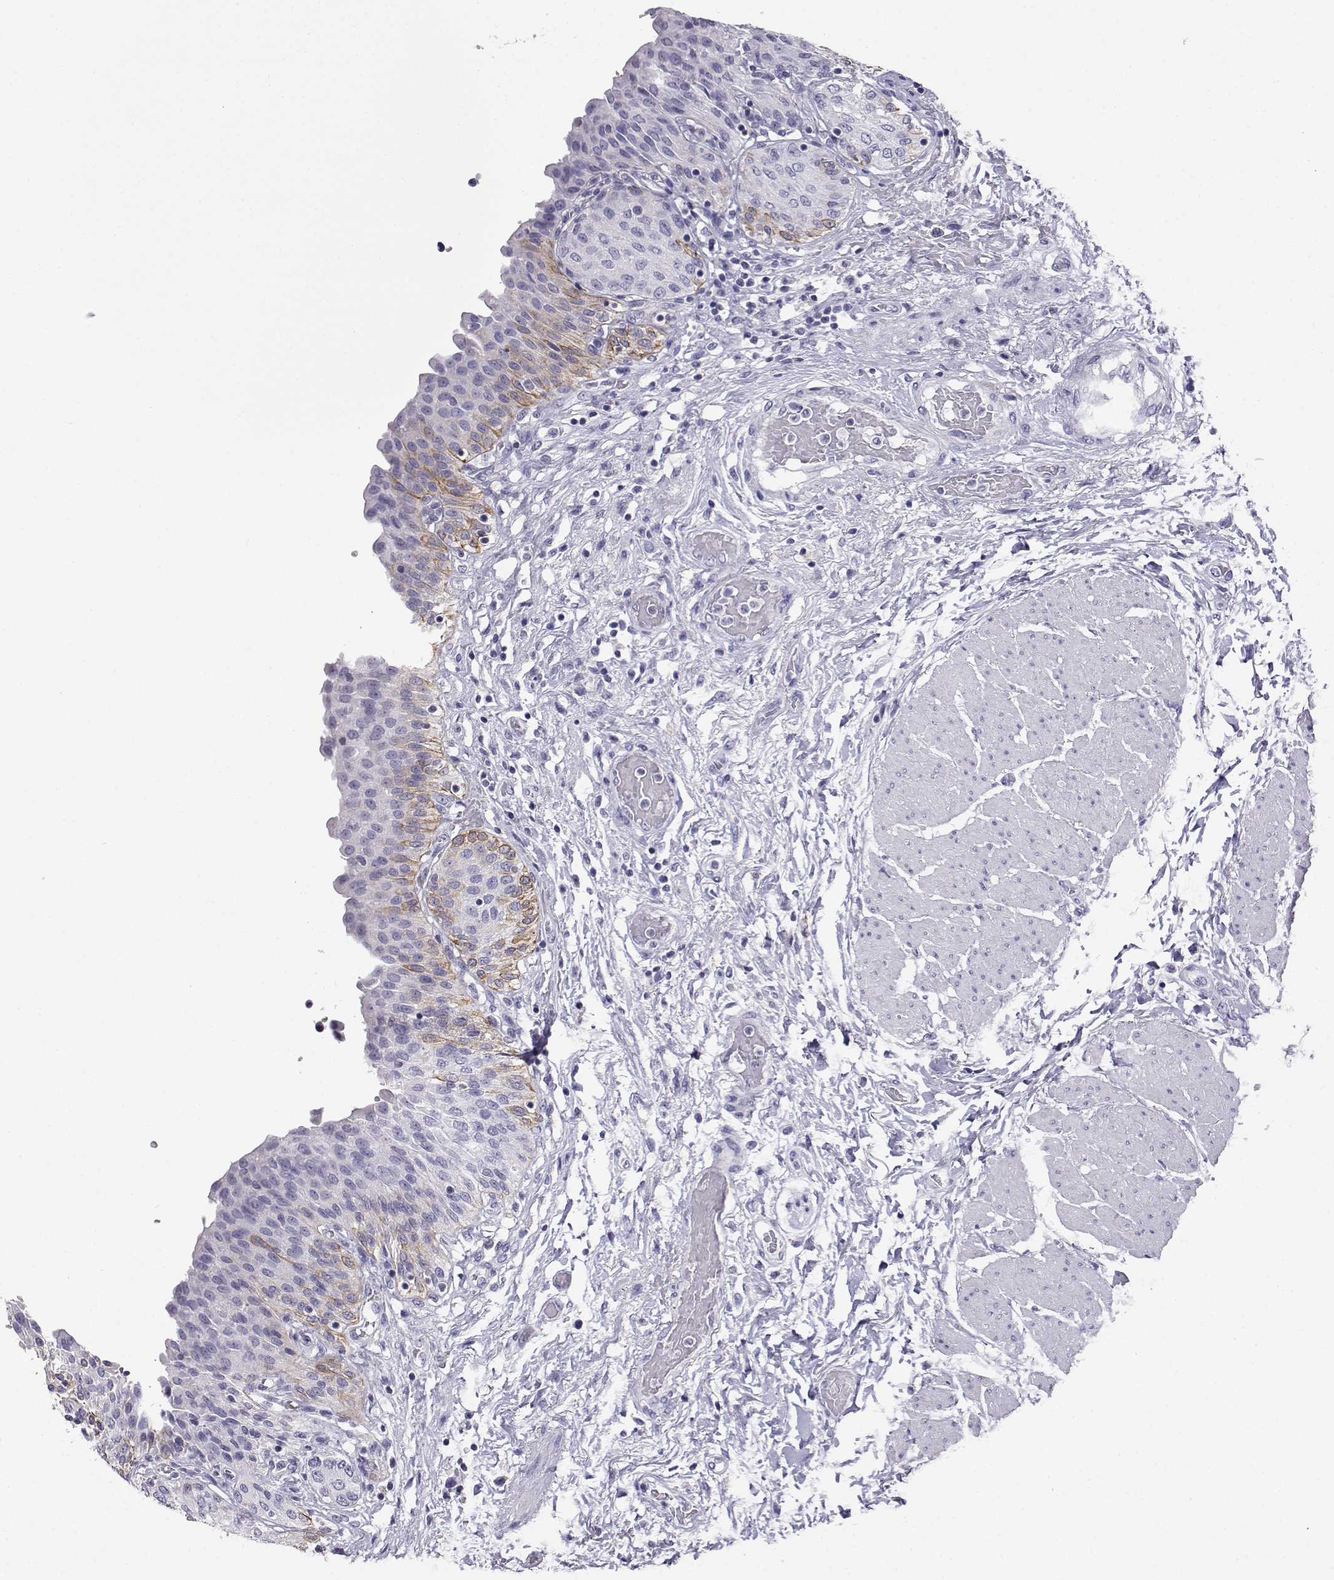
{"staining": {"intensity": "moderate", "quantity": "<25%", "location": "cytoplasmic/membranous"}, "tissue": "urinary bladder", "cell_type": "Urothelial cells", "image_type": "normal", "snomed": [{"axis": "morphology", "description": "Normal tissue, NOS"}, {"axis": "morphology", "description": "Metaplasia, NOS"}, {"axis": "topography", "description": "Urinary bladder"}], "caption": "Urinary bladder stained with DAB (3,3'-diaminobenzidine) immunohistochemistry exhibits low levels of moderate cytoplasmic/membranous positivity in approximately <25% of urothelial cells. The protein of interest is shown in brown color, while the nuclei are stained blue.", "gene": "AKR1B1", "patient": {"sex": "male", "age": 68}}